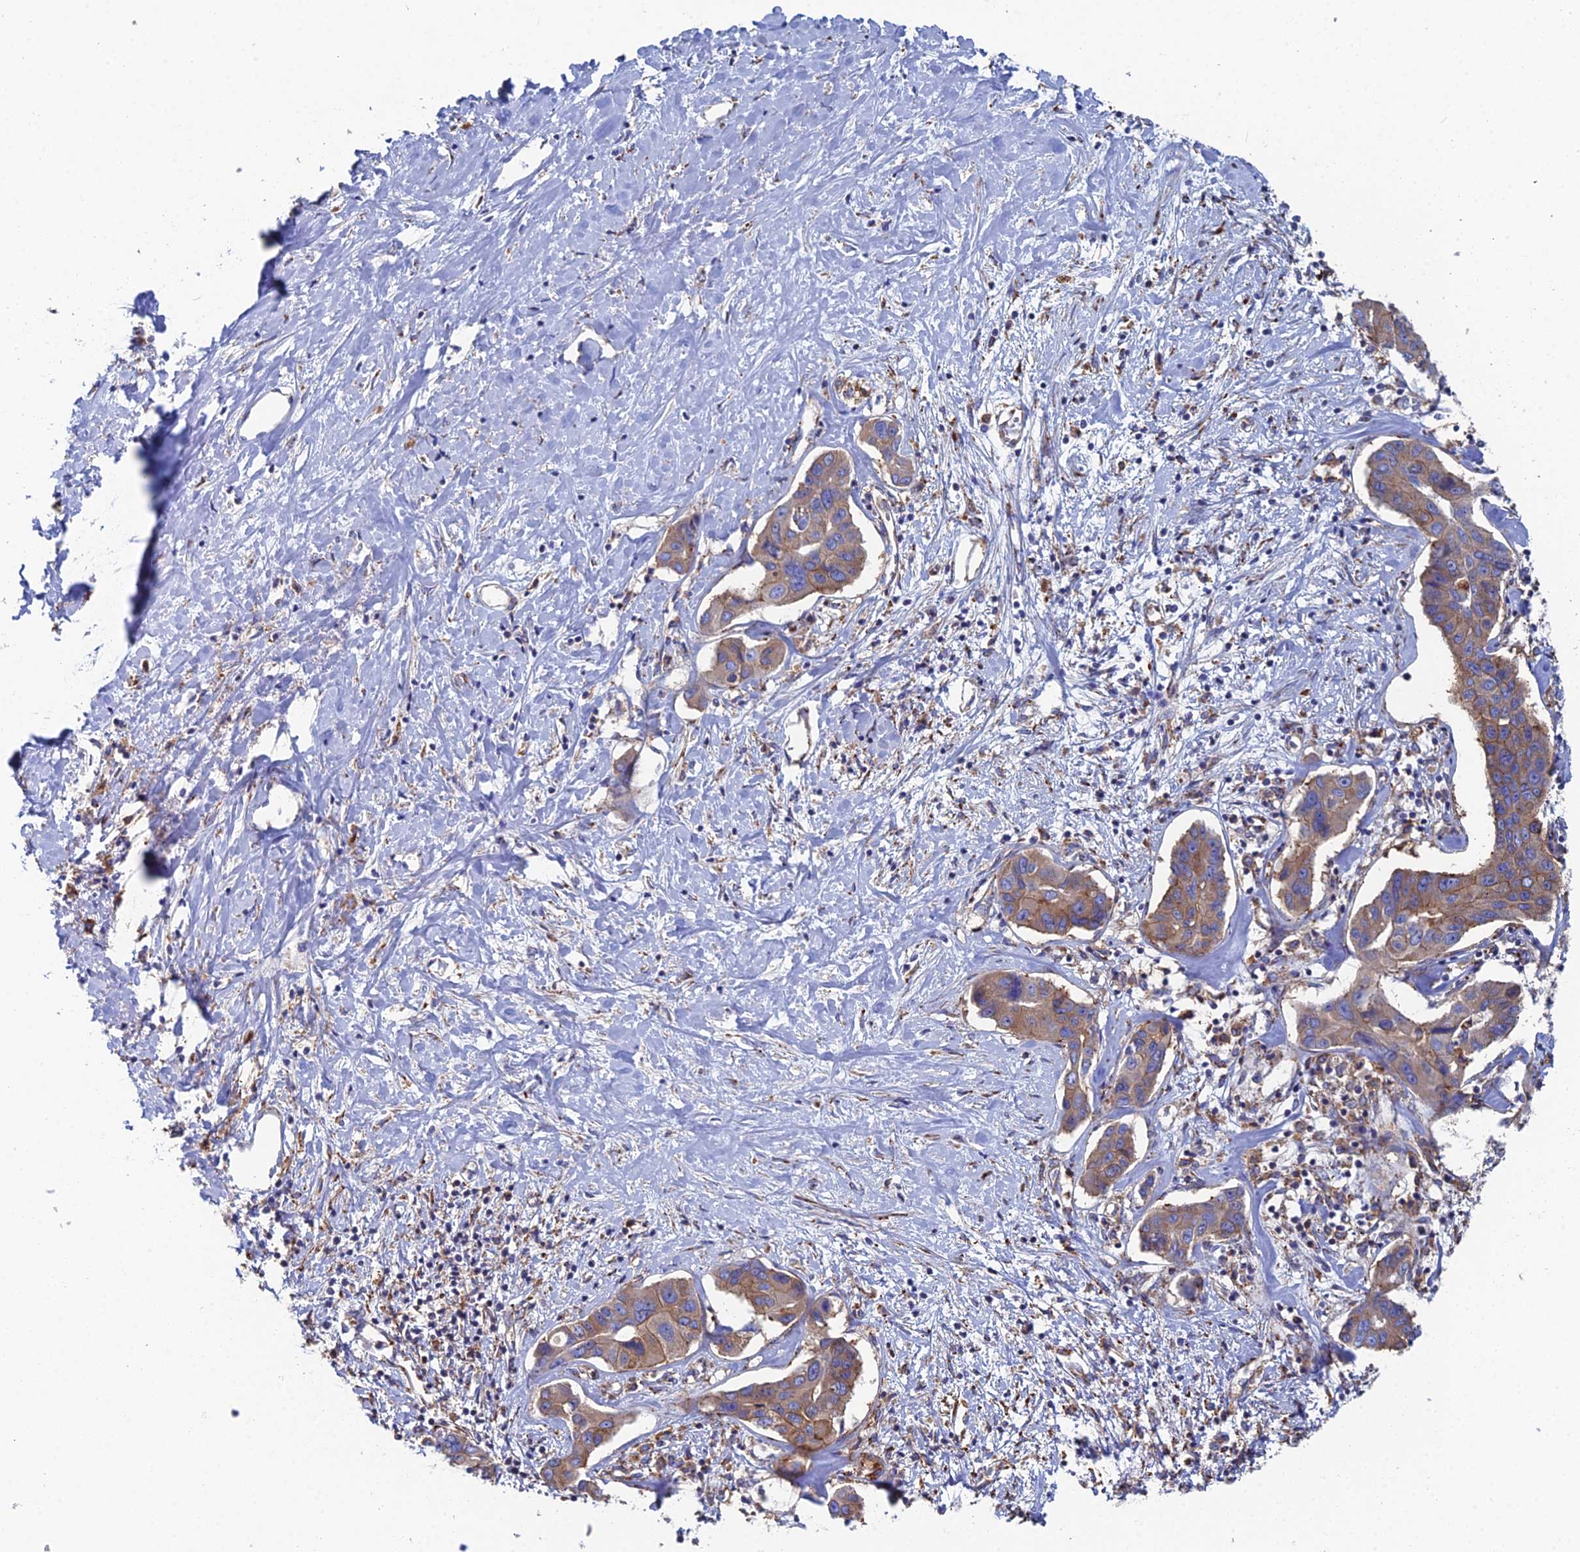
{"staining": {"intensity": "moderate", "quantity": ">75%", "location": "cytoplasmic/membranous"}, "tissue": "liver cancer", "cell_type": "Tumor cells", "image_type": "cancer", "snomed": [{"axis": "morphology", "description": "Cholangiocarcinoma"}, {"axis": "topography", "description": "Liver"}], "caption": "Moderate cytoplasmic/membranous protein staining is present in about >75% of tumor cells in liver cancer.", "gene": "CLCN3", "patient": {"sex": "male", "age": 59}}